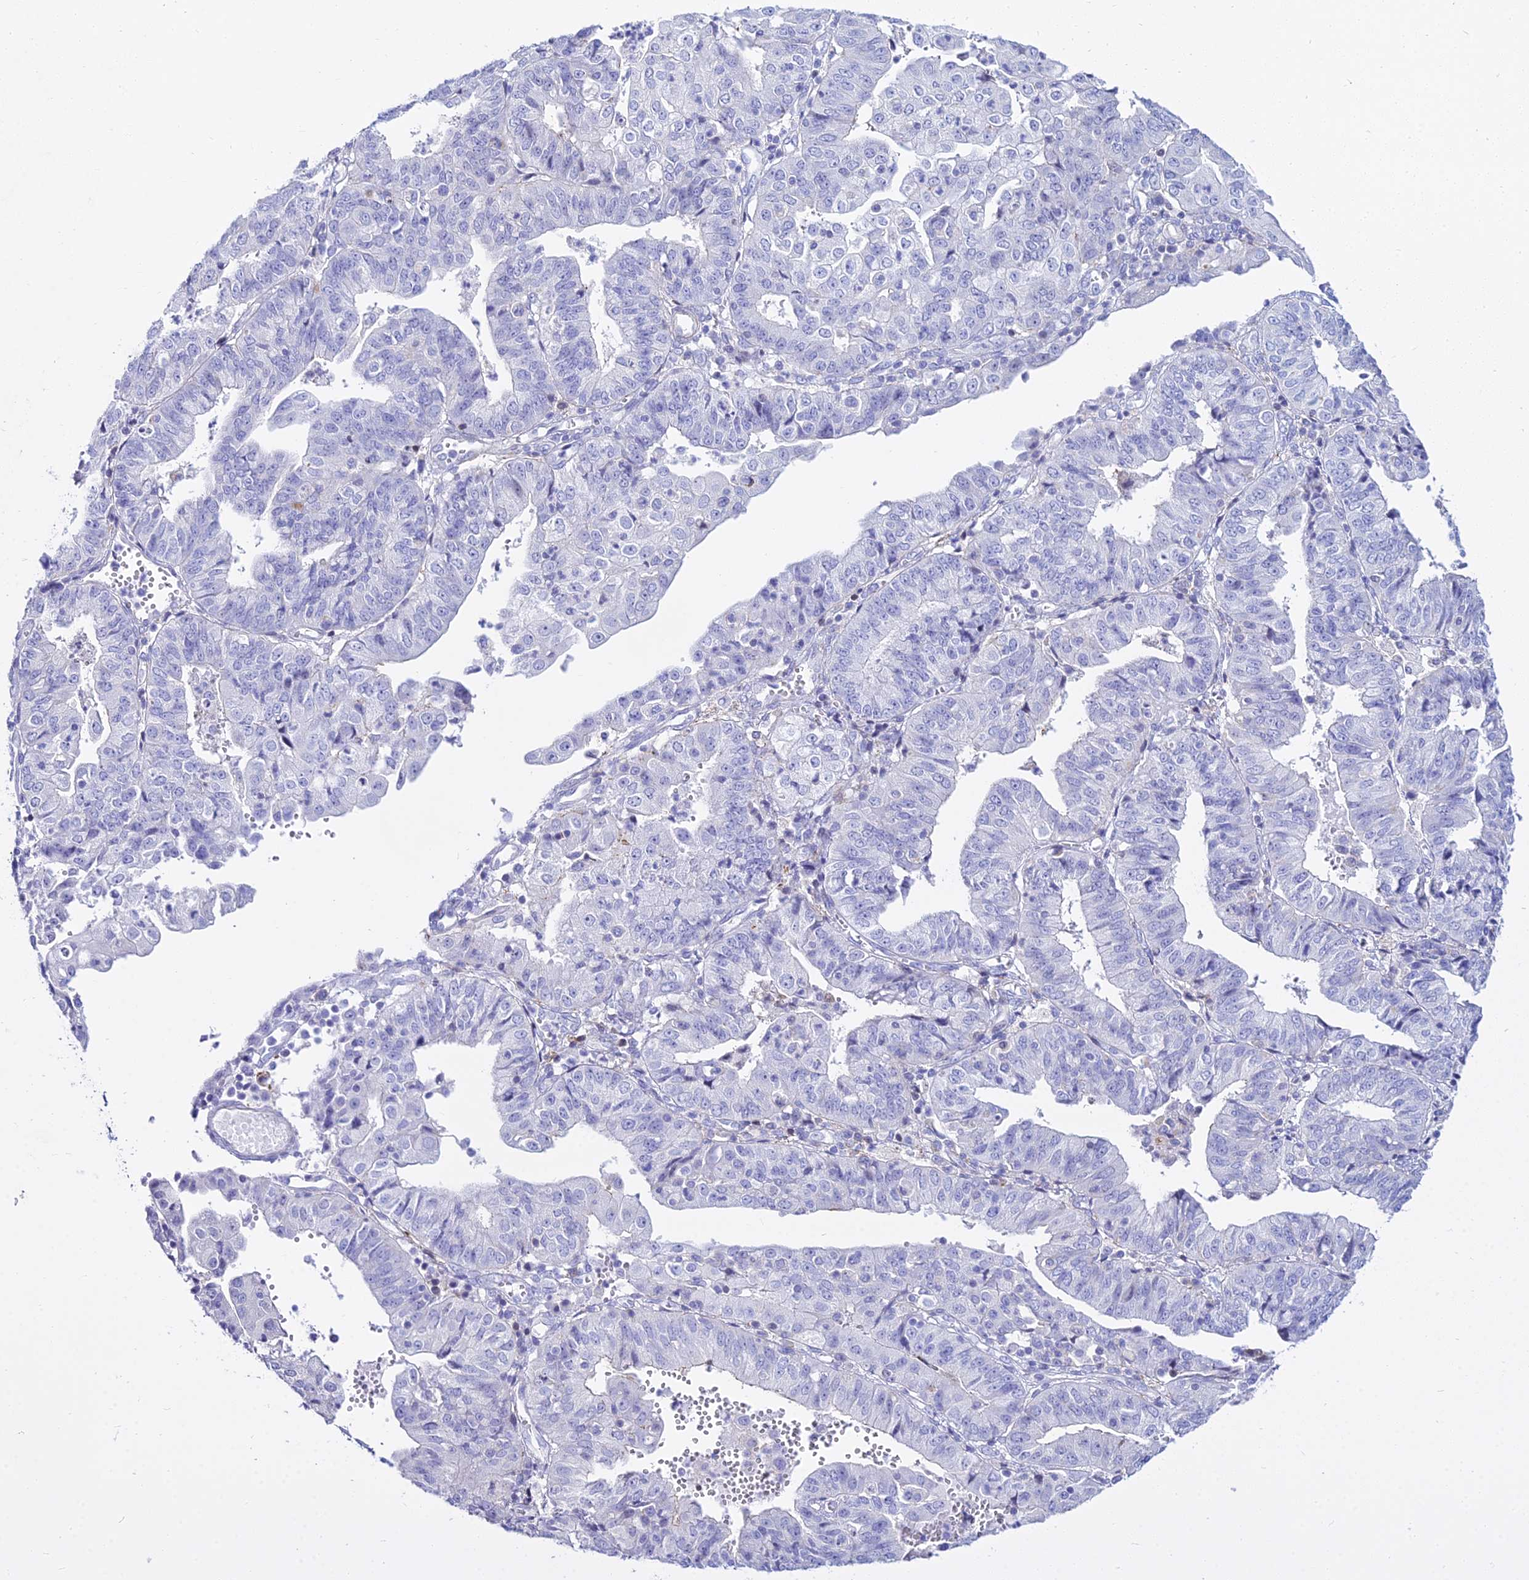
{"staining": {"intensity": "negative", "quantity": "none", "location": "none"}, "tissue": "endometrial cancer", "cell_type": "Tumor cells", "image_type": "cancer", "snomed": [{"axis": "morphology", "description": "Adenocarcinoma, NOS"}, {"axis": "topography", "description": "Endometrium"}], "caption": "Image shows no protein staining in tumor cells of endometrial adenocarcinoma tissue.", "gene": "DLX1", "patient": {"sex": "female", "age": 56}}